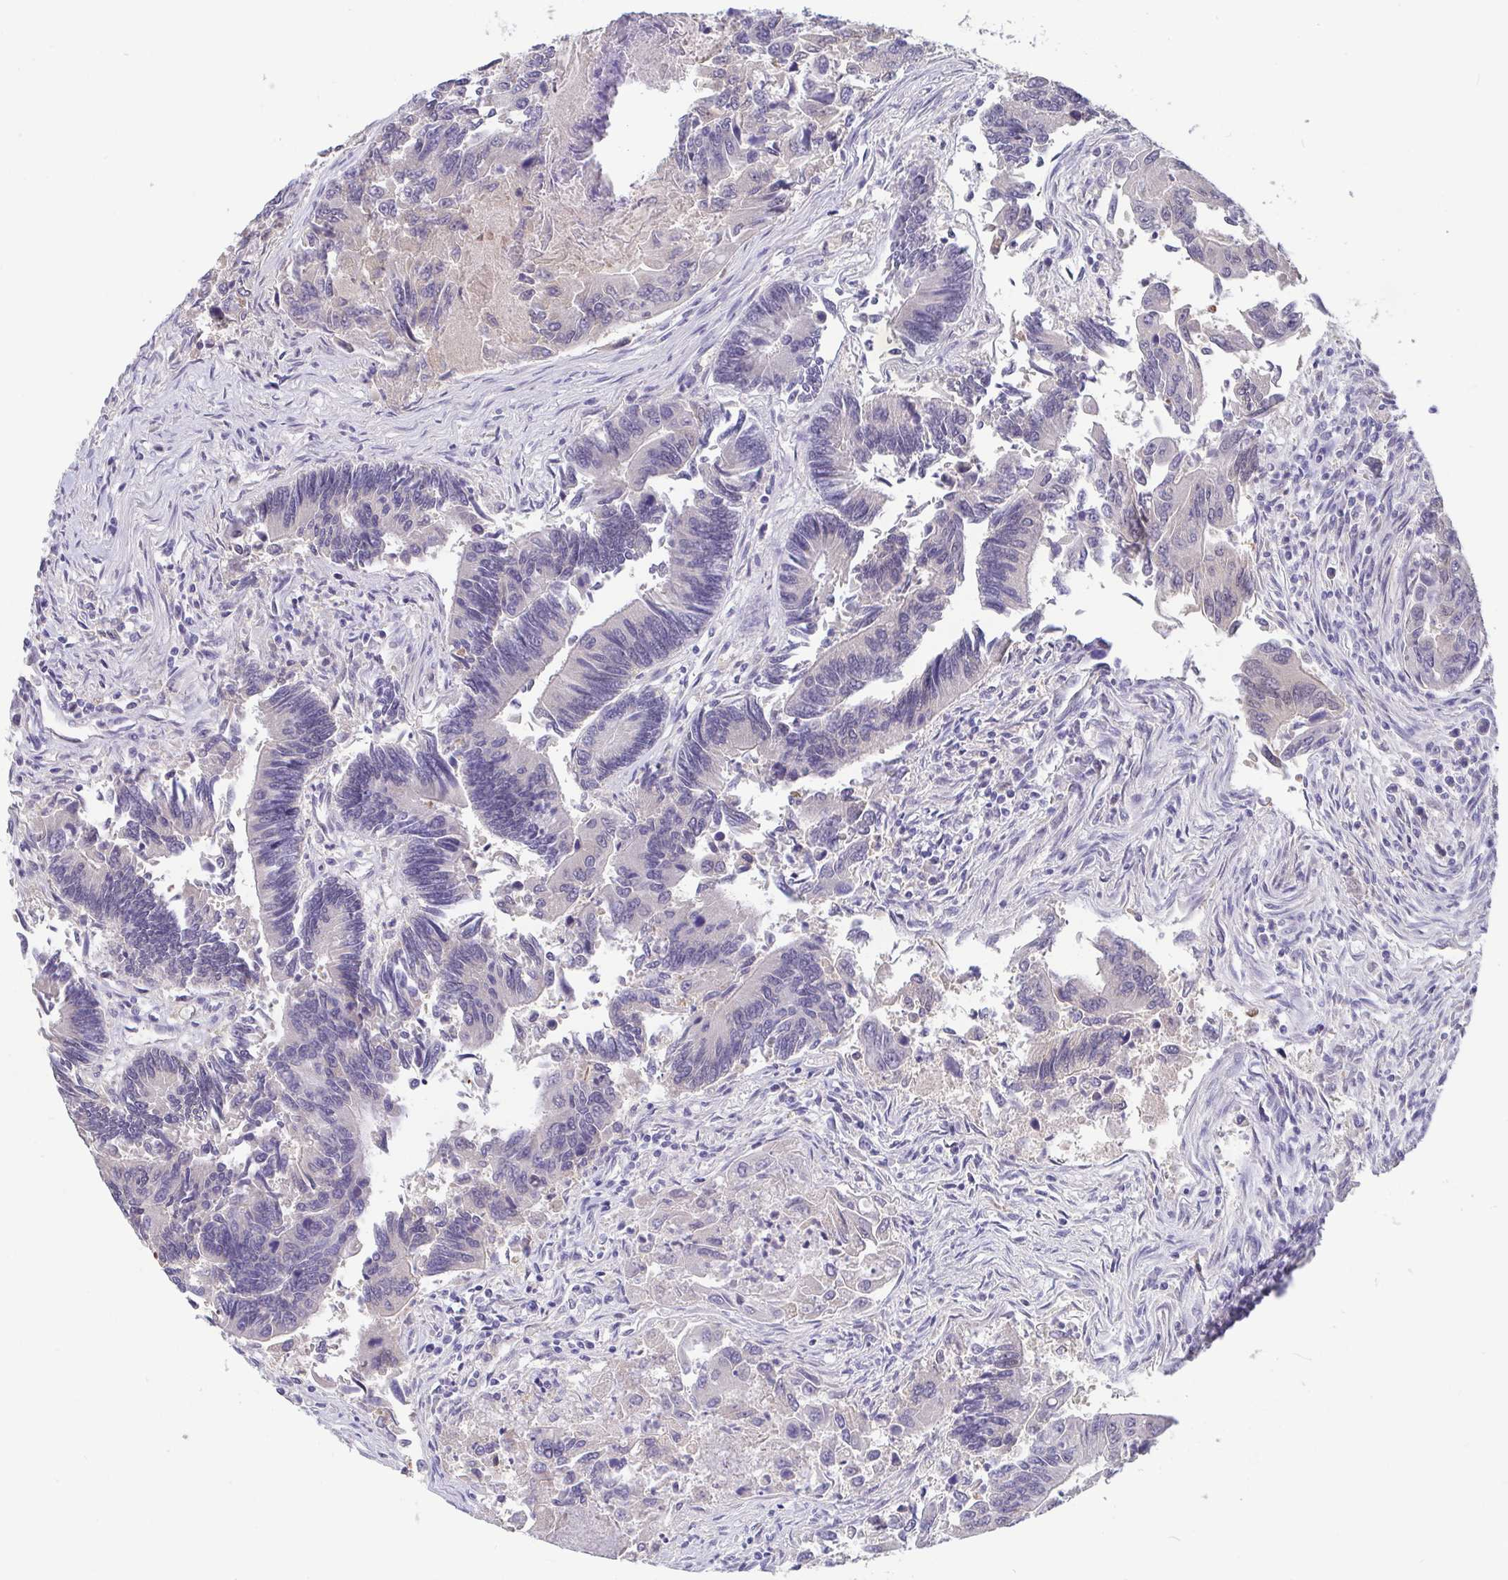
{"staining": {"intensity": "negative", "quantity": "none", "location": "none"}, "tissue": "colorectal cancer", "cell_type": "Tumor cells", "image_type": "cancer", "snomed": [{"axis": "morphology", "description": "Adenocarcinoma, NOS"}, {"axis": "topography", "description": "Colon"}], "caption": "Colorectal cancer was stained to show a protein in brown. There is no significant staining in tumor cells.", "gene": "IDH1", "patient": {"sex": "female", "age": 67}}